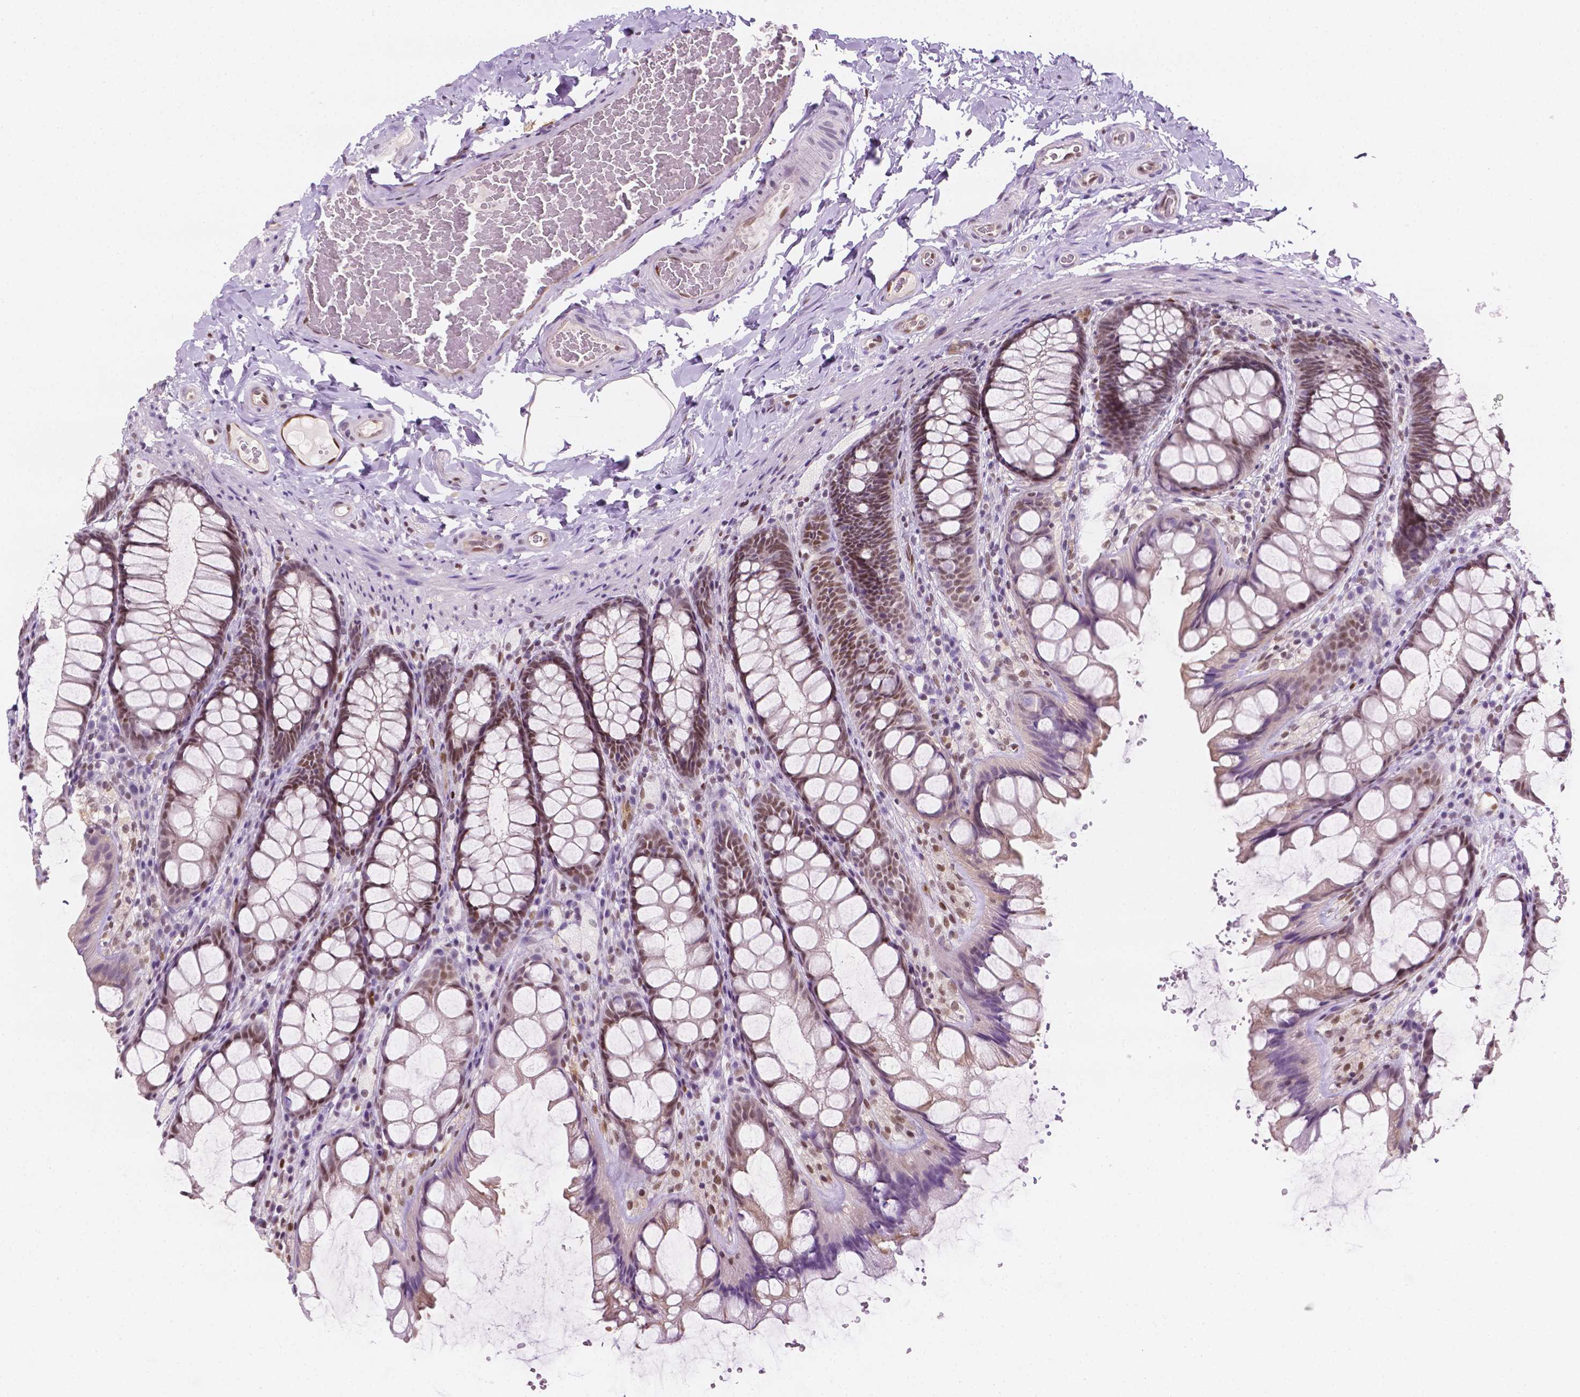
{"staining": {"intensity": "weak", "quantity": "25%-75%", "location": "nuclear"}, "tissue": "colon", "cell_type": "Endothelial cells", "image_type": "normal", "snomed": [{"axis": "morphology", "description": "Normal tissue, NOS"}, {"axis": "topography", "description": "Colon"}], "caption": "Immunohistochemistry (IHC) (DAB (3,3'-diaminobenzidine)) staining of normal colon exhibits weak nuclear protein expression in approximately 25%-75% of endothelial cells.", "gene": "ERF", "patient": {"sex": "male", "age": 47}}